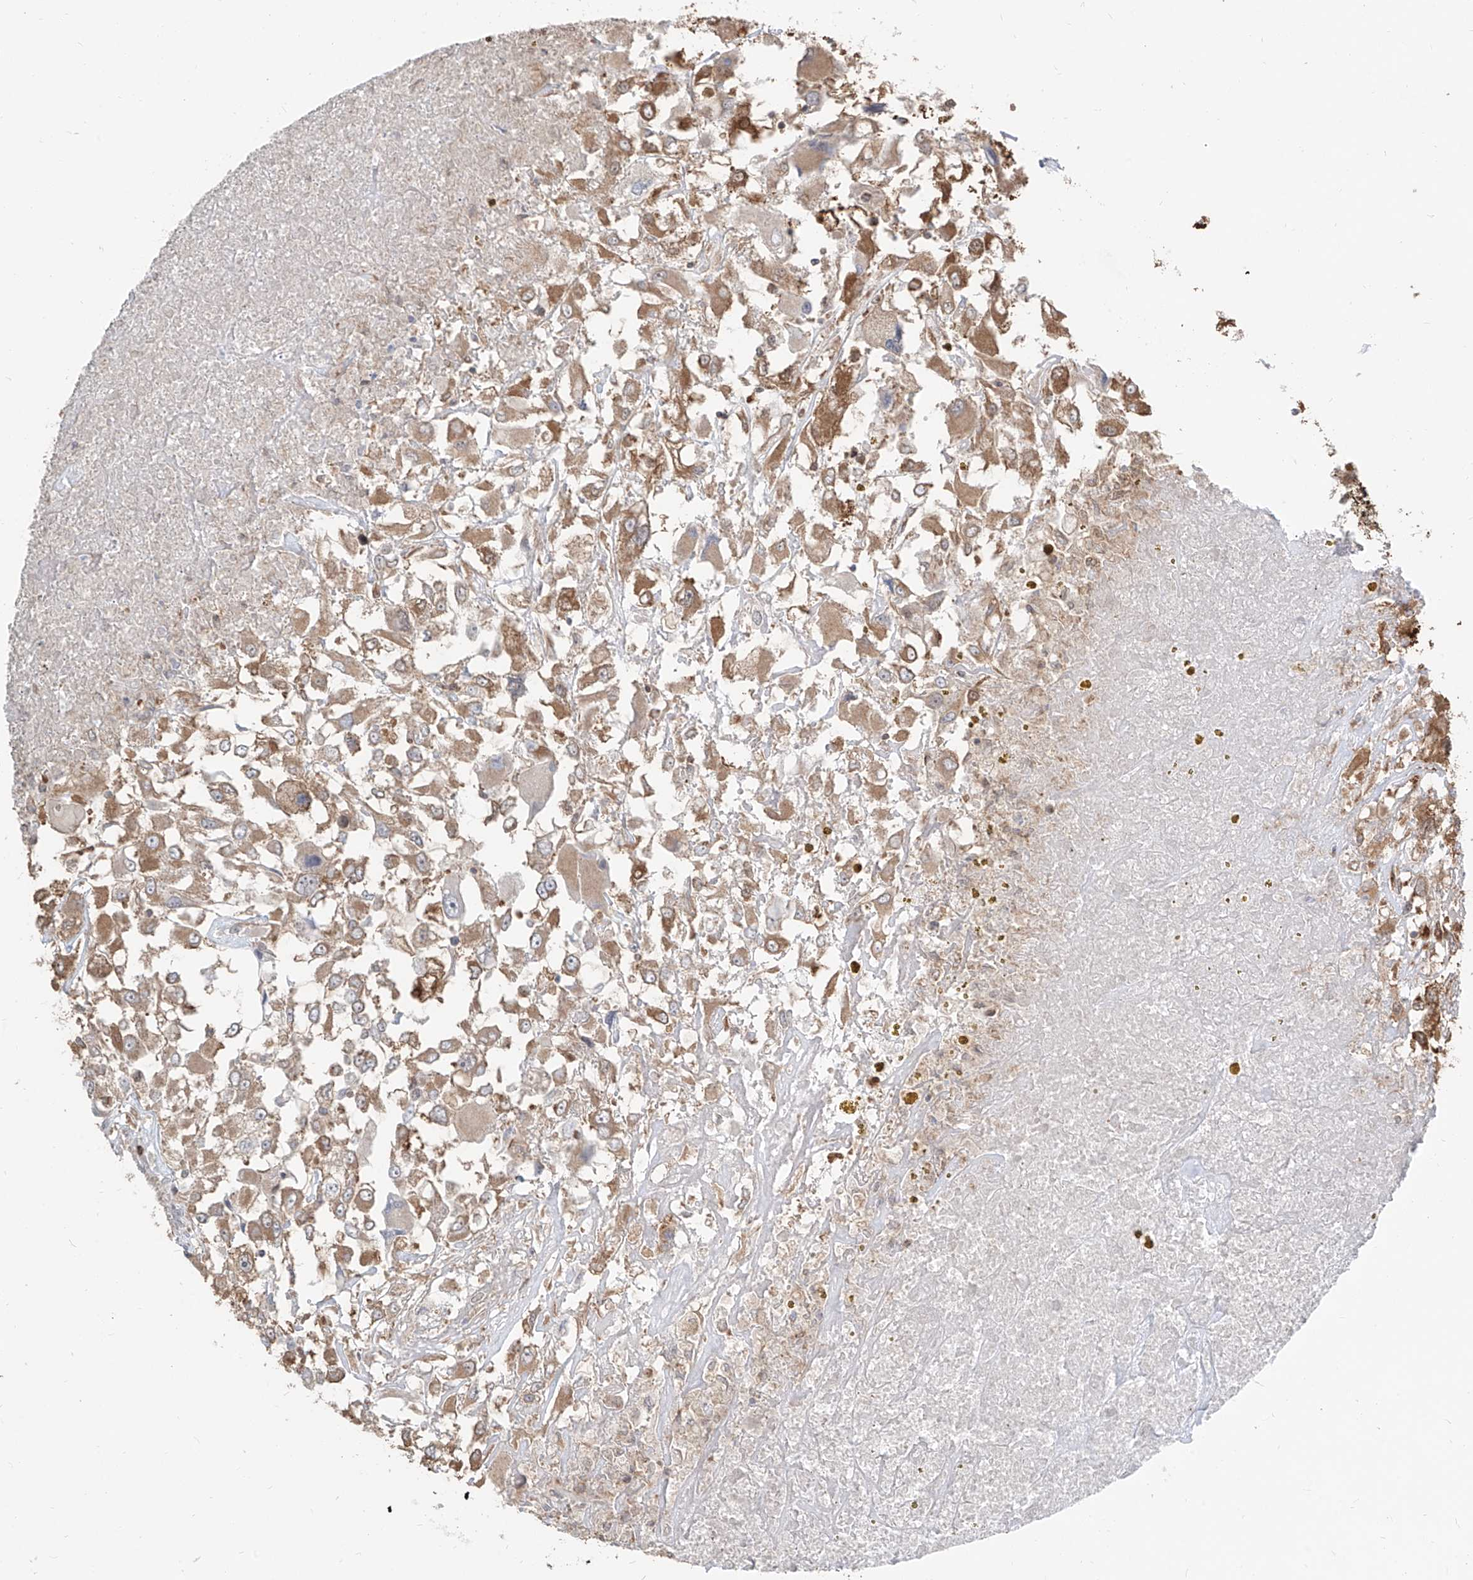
{"staining": {"intensity": "moderate", "quantity": ">75%", "location": "cytoplasmic/membranous"}, "tissue": "renal cancer", "cell_type": "Tumor cells", "image_type": "cancer", "snomed": [{"axis": "morphology", "description": "Adenocarcinoma, NOS"}, {"axis": "topography", "description": "Kidney"}], "caption": "Renal cancer (adenocarcinoma) stained with immunohistochemistry displays moderate cytoplasmic/membranous expression in approximately >75% of tumor cells.", "gene": "ETHE1", "patient": {"sex": "female", "age": 52}}